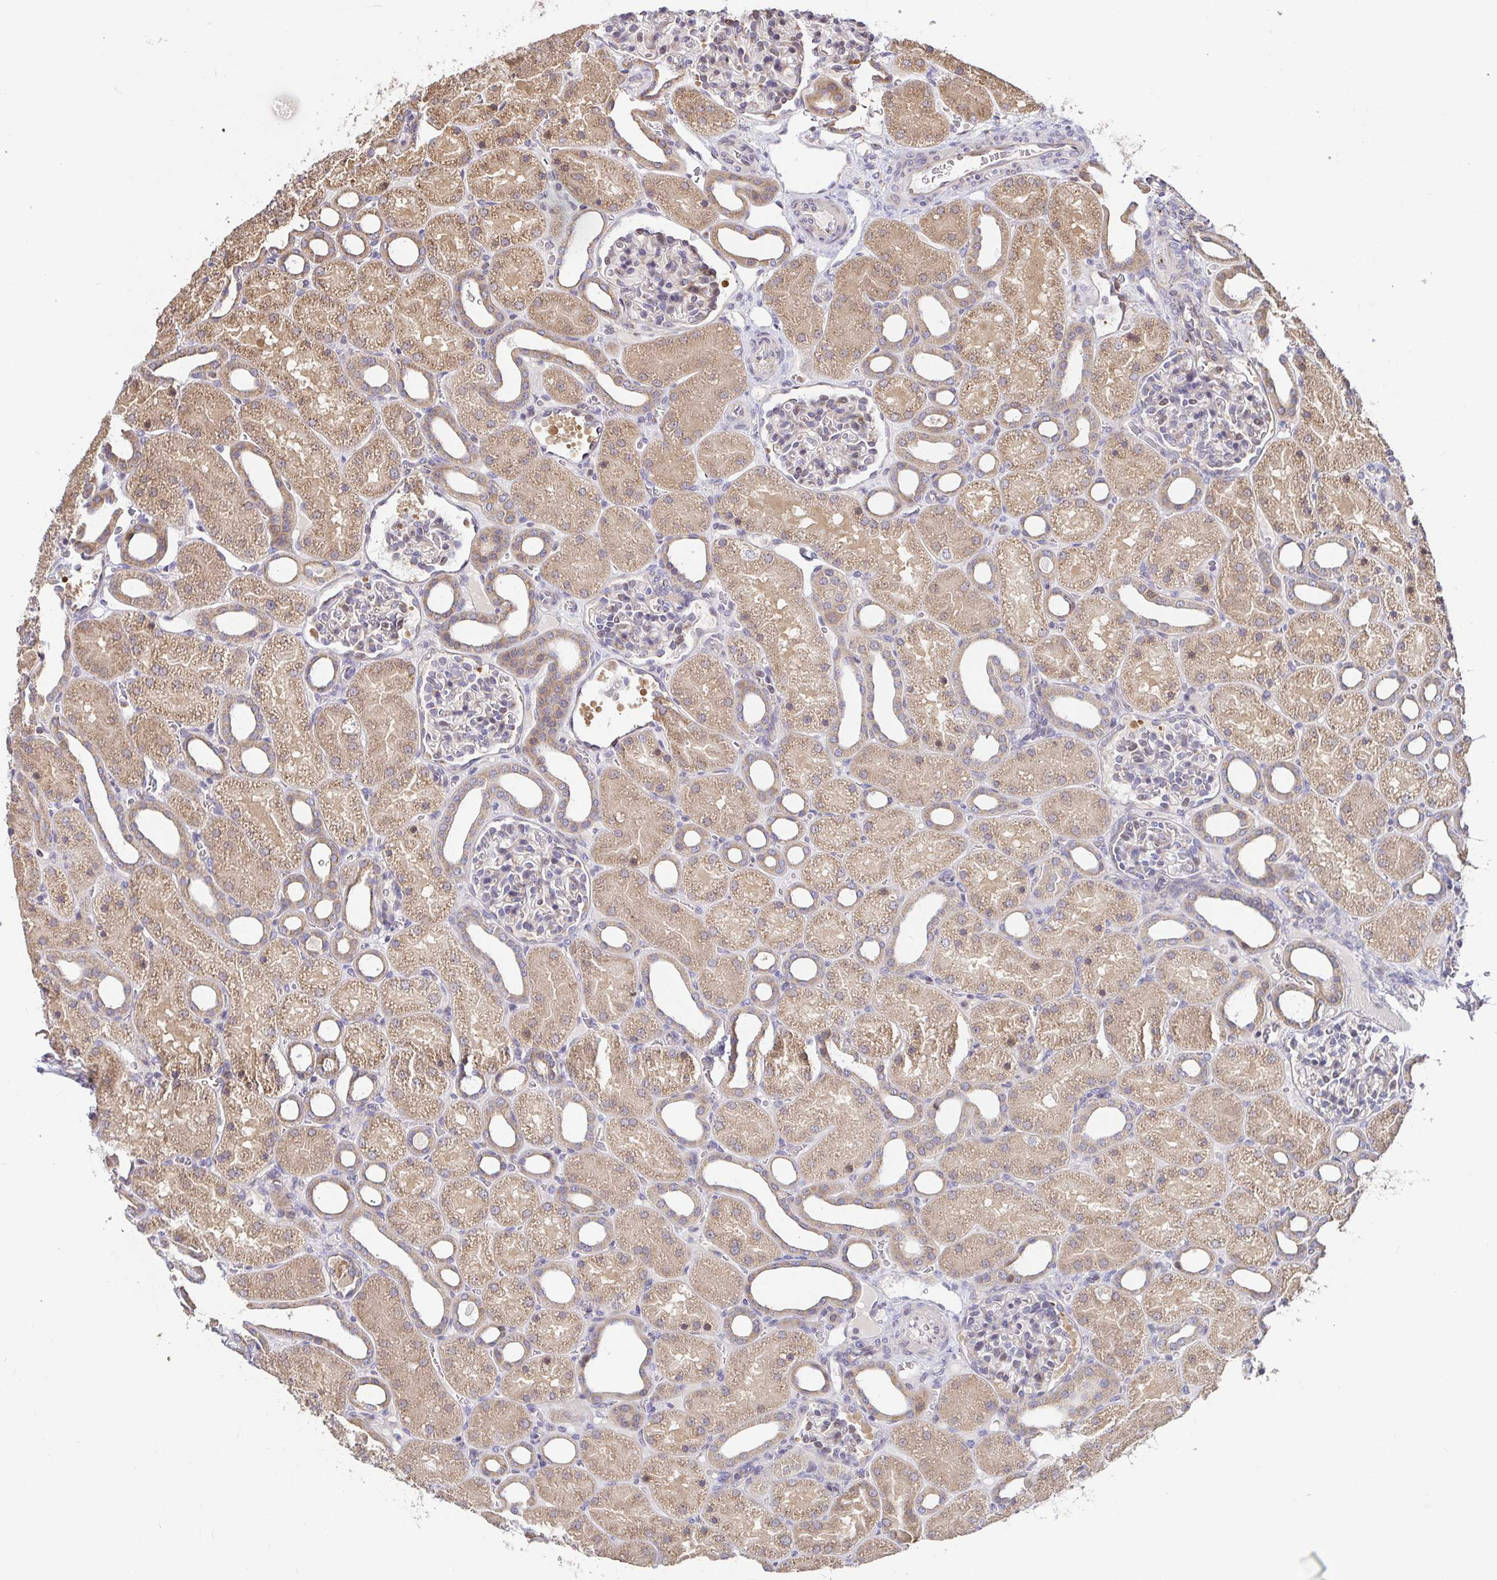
{"staining": {"intensity": "moderate", "quantity": "<25%", "location": "cytoplasmic/membranous"}, "tissue": "kidney", "cell_type": "Cells in glomeruli", "image_type": "normal", "snomed": [{"axis": "morphology", "description": "Normal tissue, NOS"}, {"axis": "topography", "description": "Kidney"}], "caption": "IHC (DAB (3,3'-diaminobenzidine)) staining of unremarkable kidney shows moderate cytoplasmic/membranous protein expression in about <25% of cells in glomeruli.", "gene": "ELP1", "patient": {"sex": "male", "age": 2}}